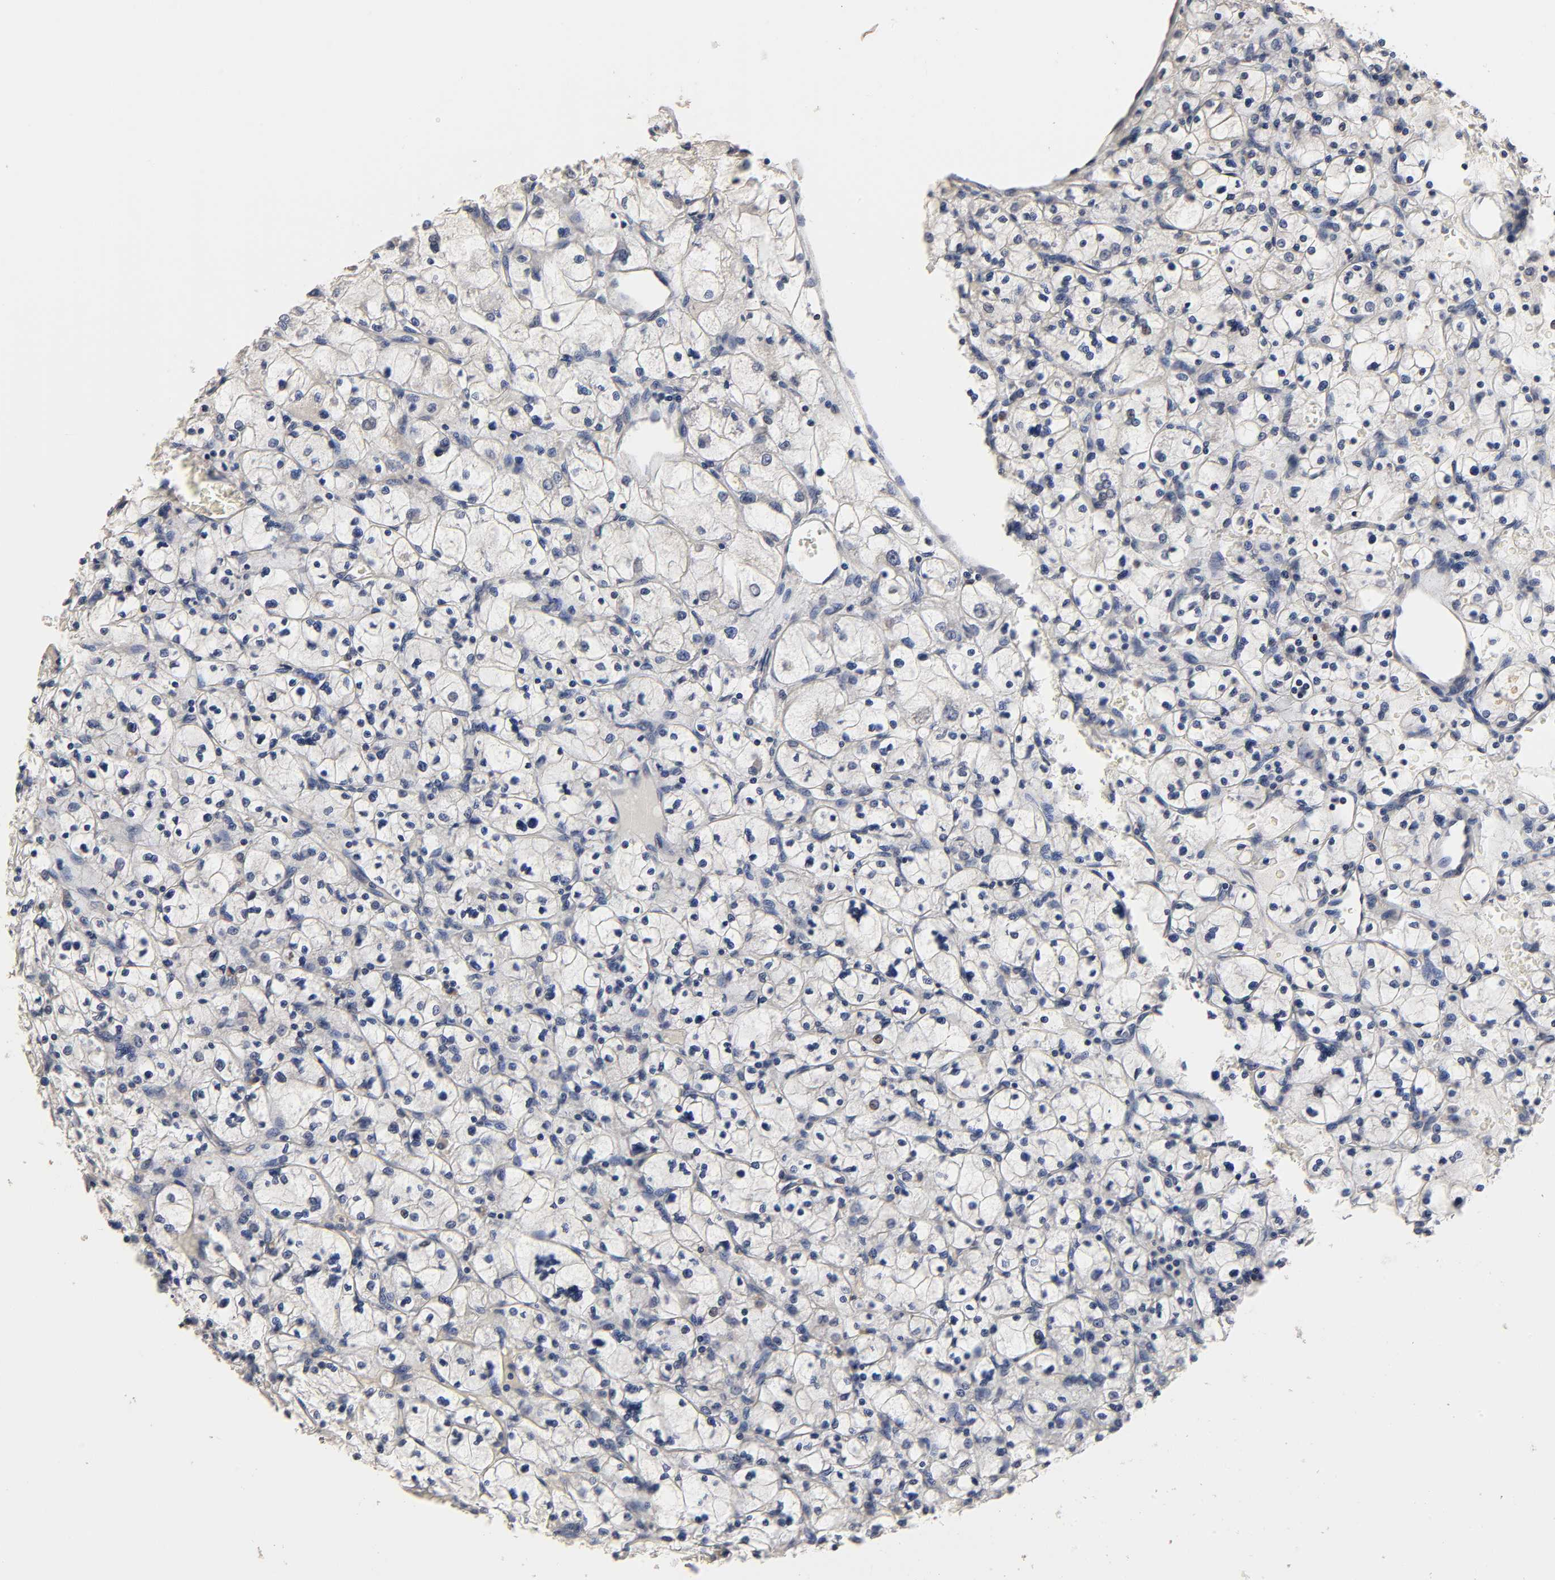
{"staining": {"intensity": "negative", "quantity": "none", "location": "none"}, "tissue": "renal cancer", "cell_type": "Tumor cells", "image_type": "cancer", "snomed": [{"axis": "morphology", "description": "Adenocarcinoma, NOS"}, {"axis": "topography", "description": "Kidney"}], "caption": "Immunohistochemistry image of renal cancer (adenocarcinoma) stained for a protein (brown), which displays no expression in tumor cells.", "gene": "ZNF473", "patient": {"sex": "female", "age": 83}}